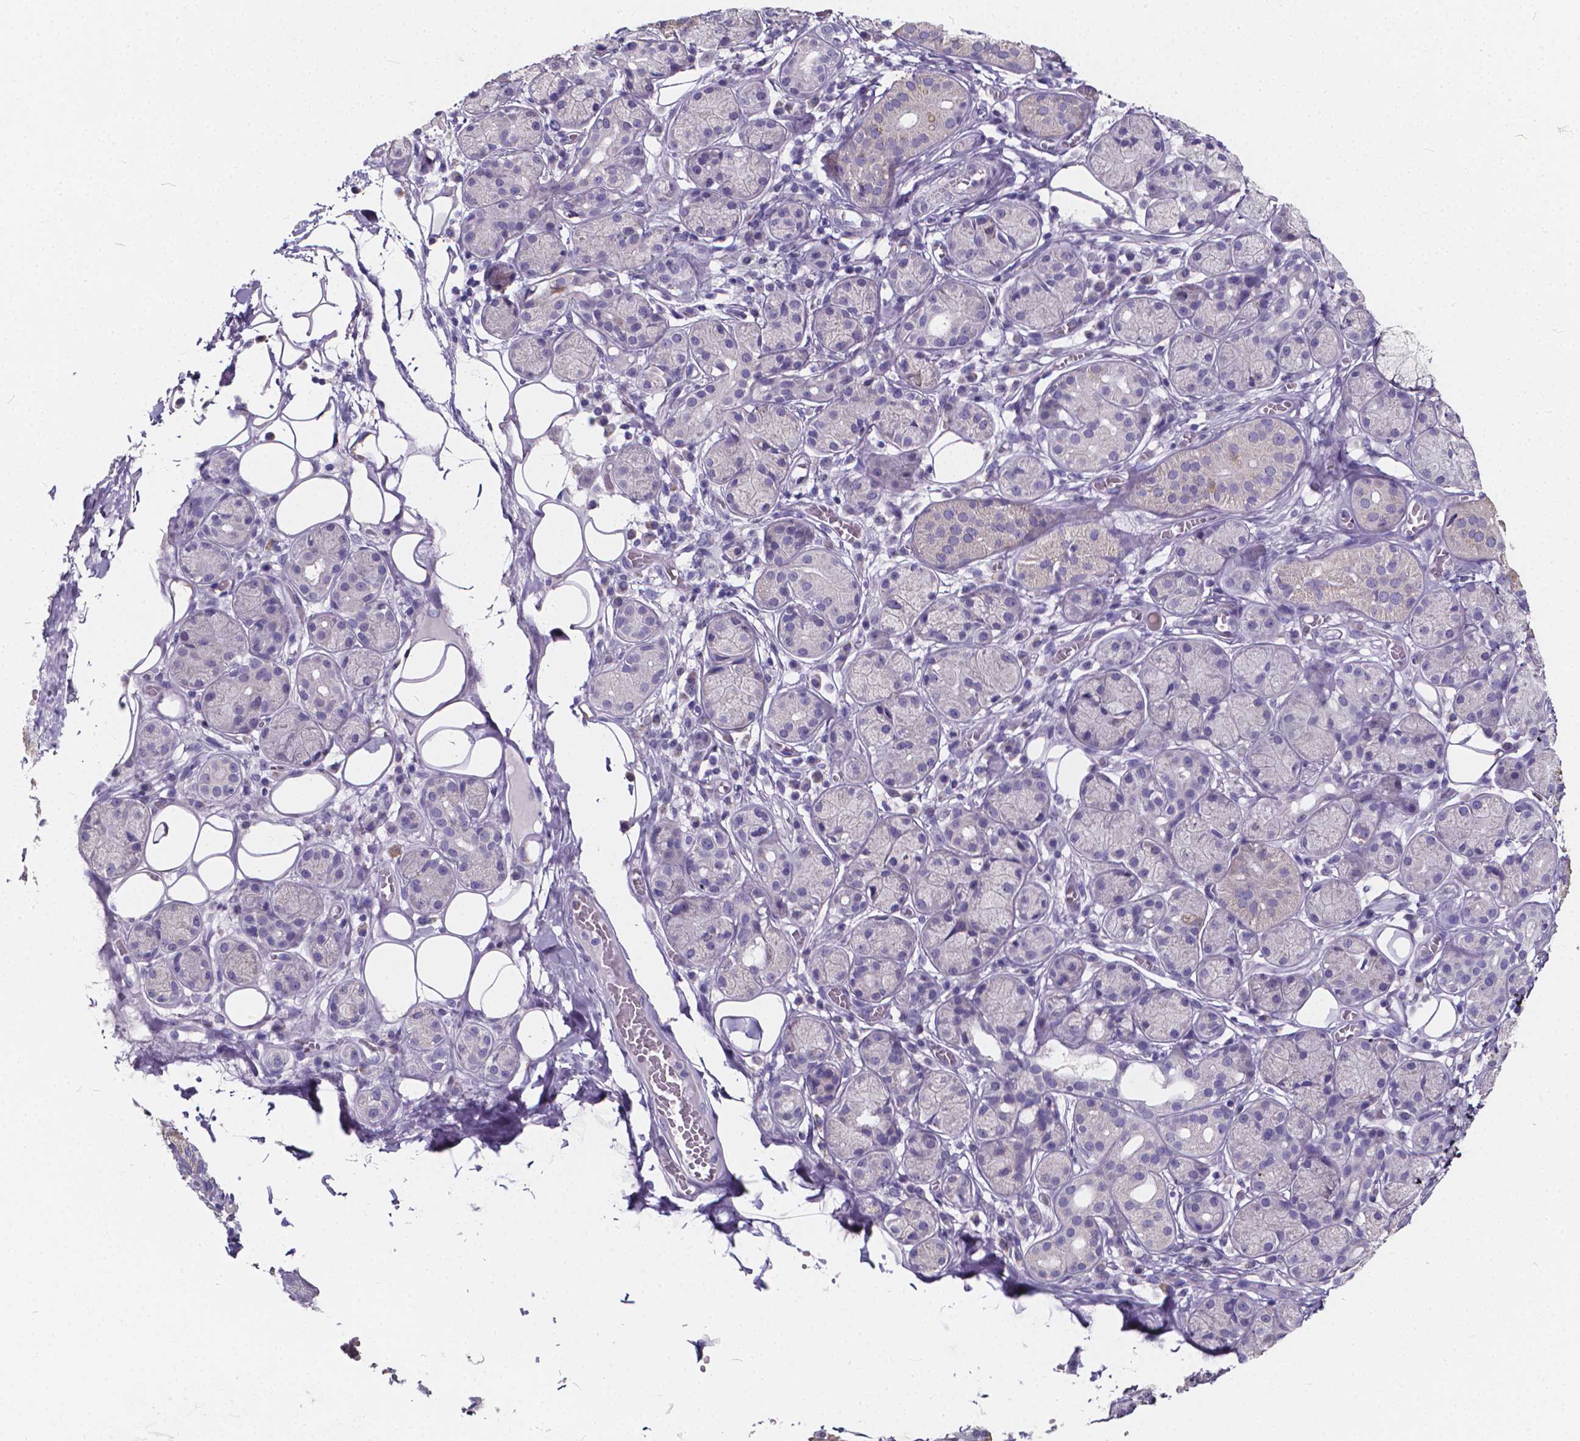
{"staining": {"intensity": "negative", "quantity": "none", "location": "none"}, "tissue": "salivary gland", "cell_type": "Glandular cells", "image_type": "normal", "snomed": [{"axis": "morphology", "description": "Normal tissue, NOS"}, {"axis": "topography", "description": "Salivary gland"}, {"axis": "topography", "description": "Peripheral nerve tissue"}], "caption": "Immunohistochemistry (IHC) photomicrograph of benign human salivary gland stained for a protein (brown), which displays no staining in glandular cells. (Immunohistochemistry, brightfield microscopy, high magnification).", "gene": "SPEF2", "patient": {"sex": "male", "age": 71}}